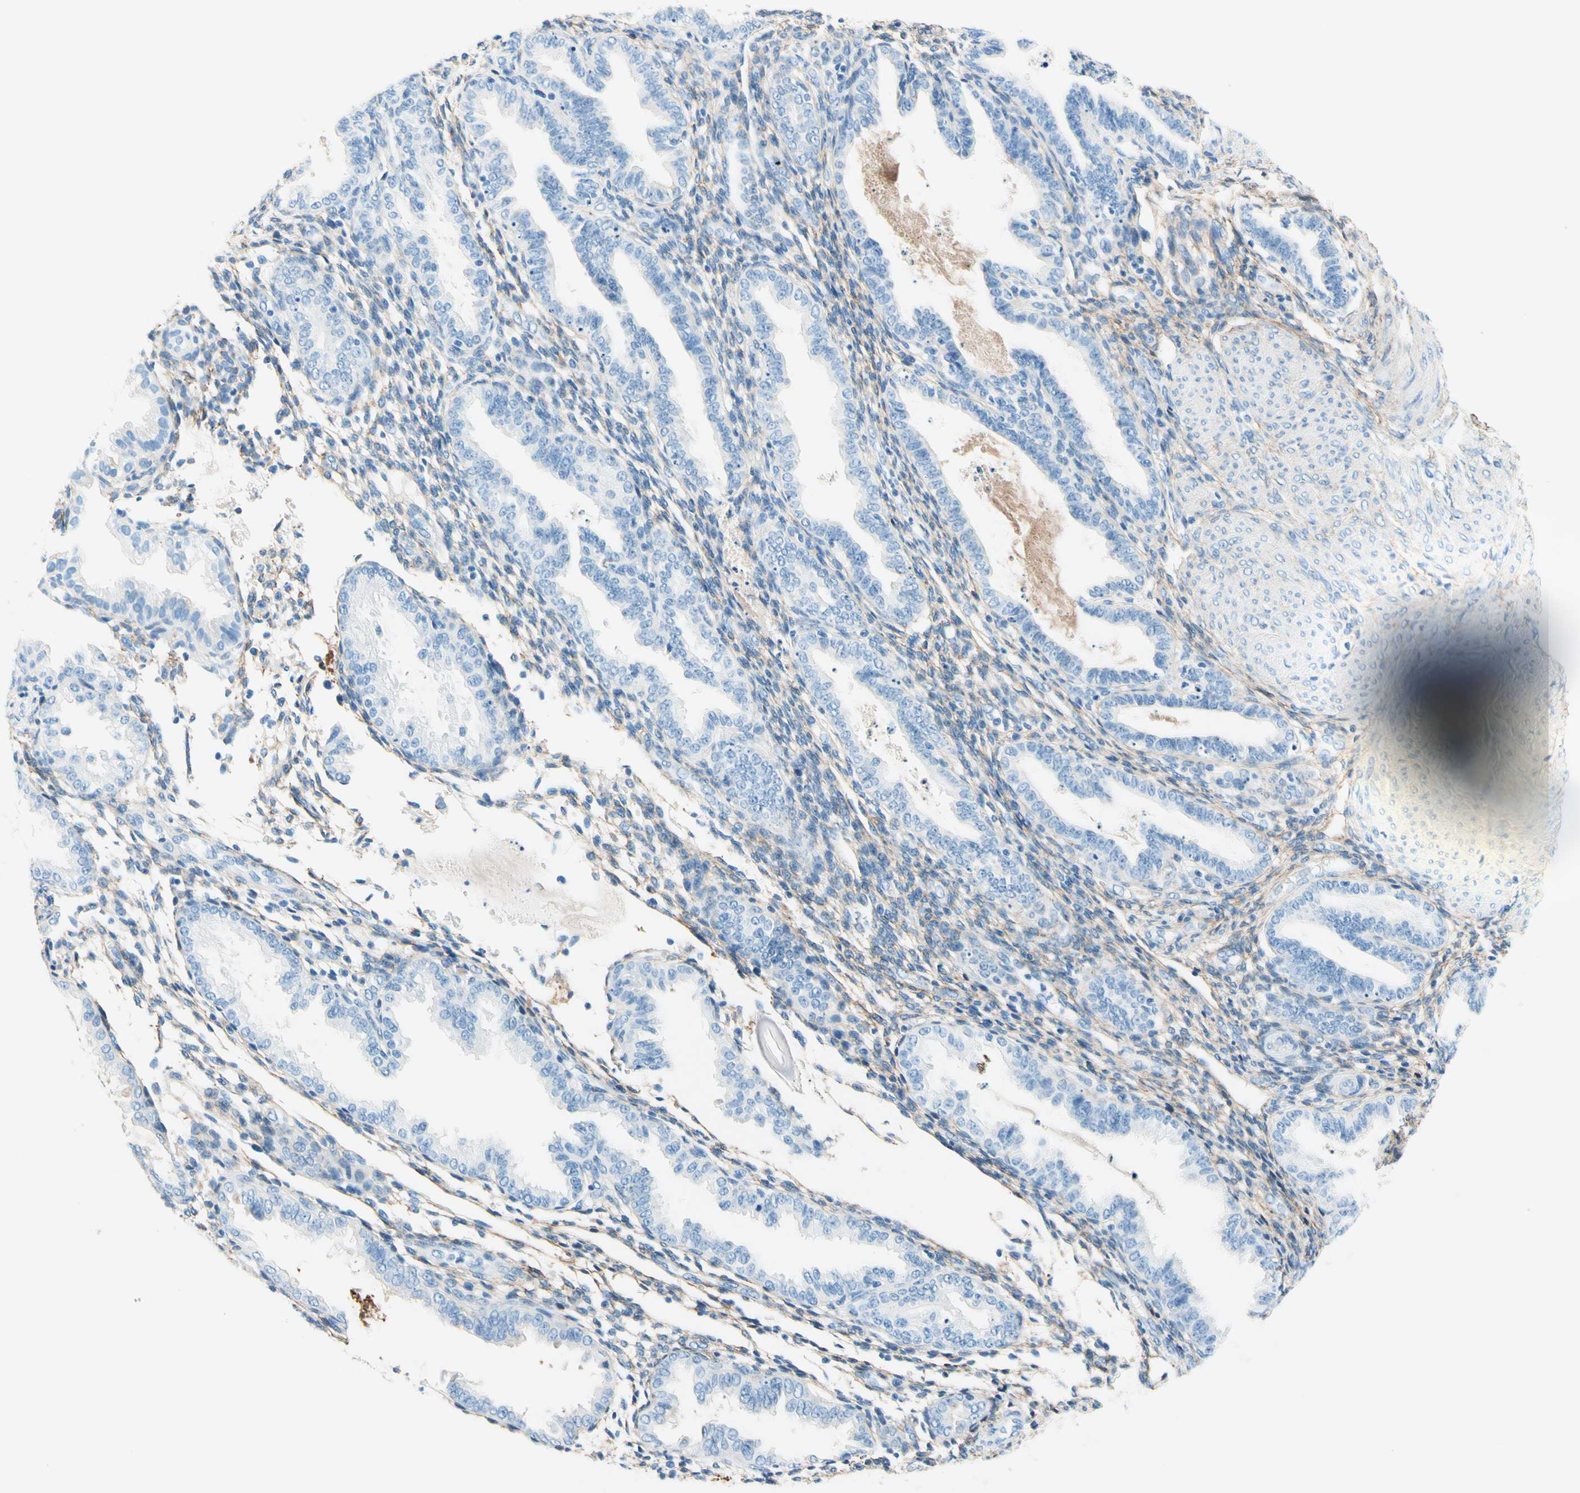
{"staining": {"intensity": "negative", "quantity": "none", "location": "none"}, "tissue": "endometrium", "cell_type": "Cells in endometrial stroma", "image_type": "normal", "snomed": [{"axis": "morphology", "description": "Normal tissue, NOS"}, {"axis": "topography", "description": "Endometrium"}], "caption": "IHC image of unremarkable human endometrium stained for a protein (brown), which exhibits no positivity in cells in endometrial stroma.", "gene": "MFAP5", "patient": {"sex": "female", "age": 33}}